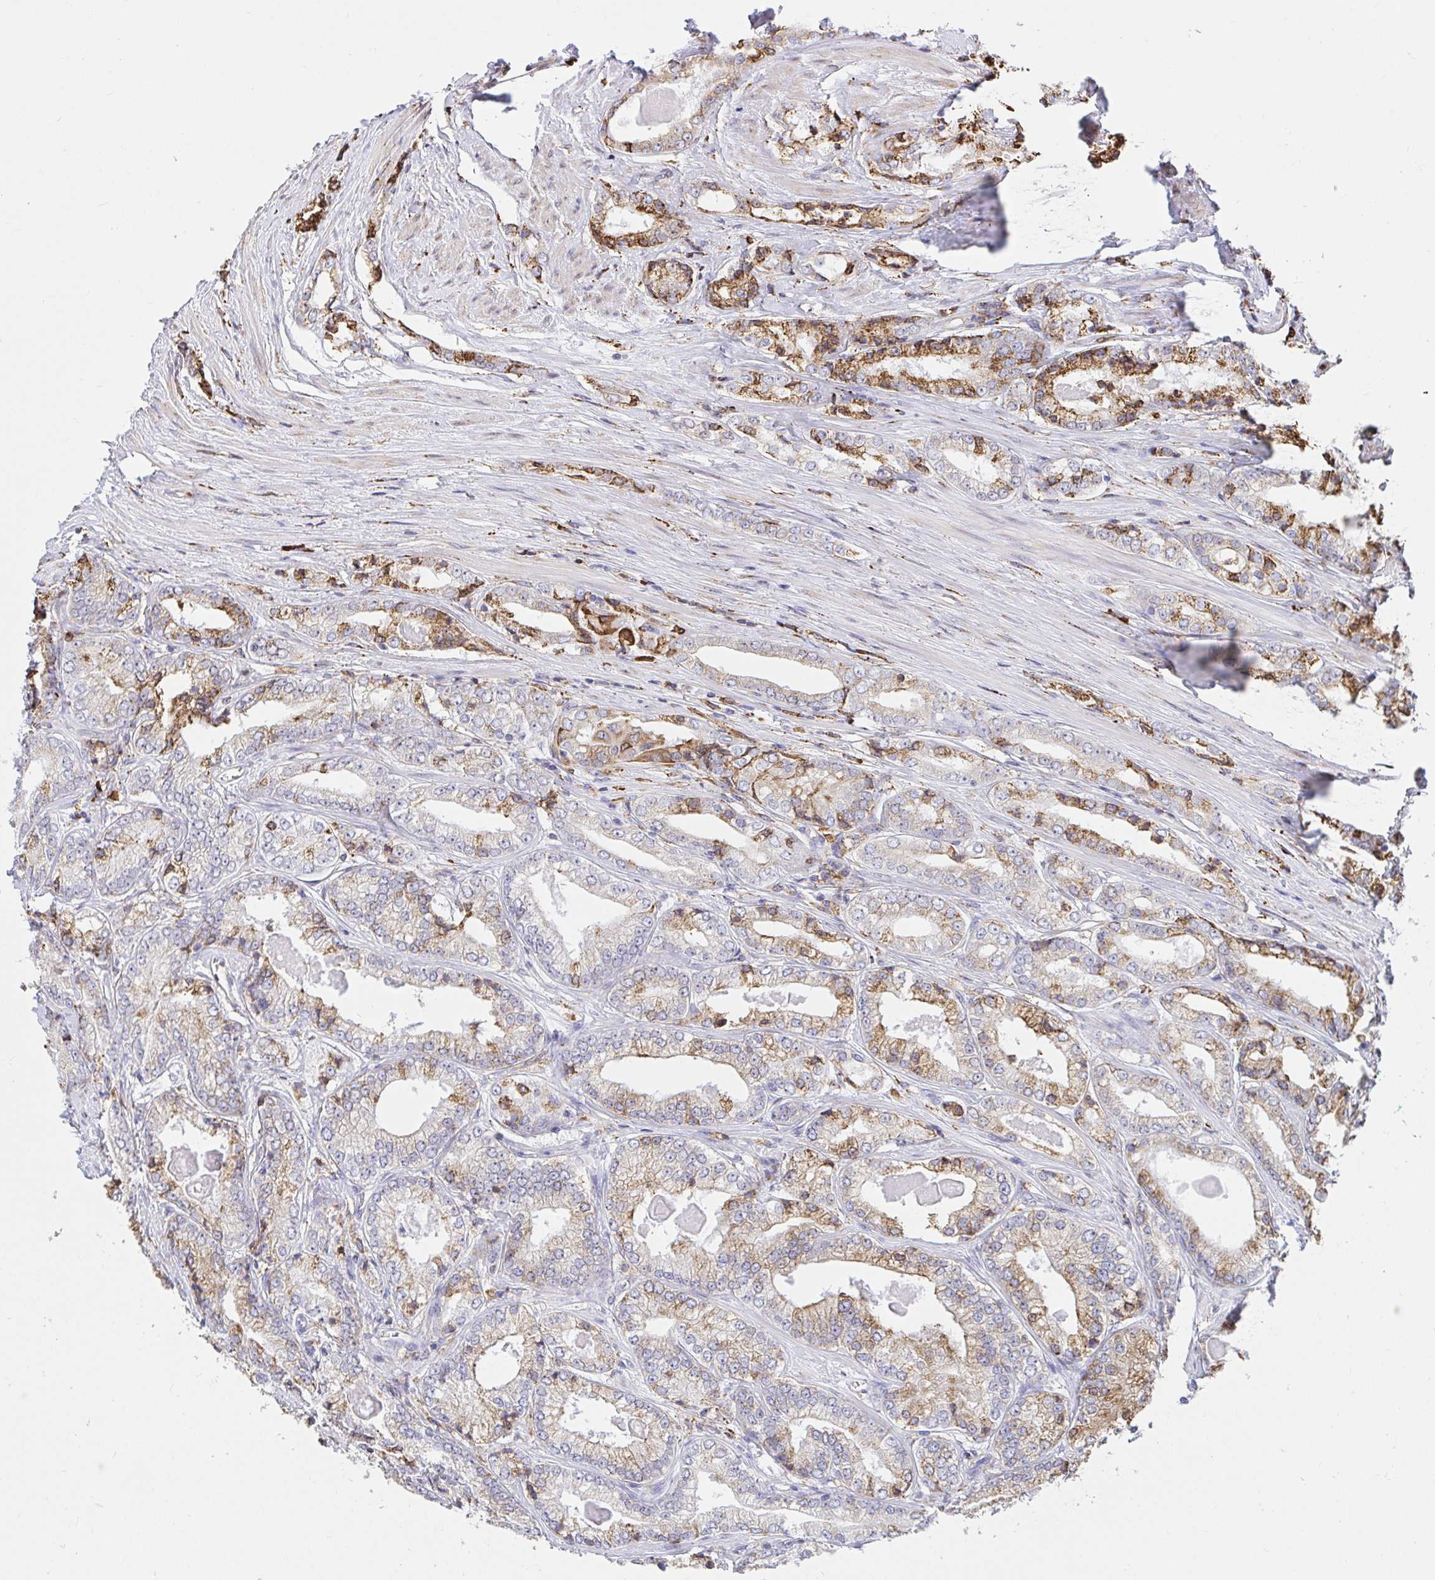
{"staining": {"intensity": "moderate", "quantity": "25%-75%", "location": "cytoplasmic/membranous"}, "tissue": "prostate cancer", "cell_type": "Tumor cells", "image_type": "cancer", "snomed": [{"axis": "morphology", "description": "Adenocarcinoma, NOS"}, {"axis": "morphology", "description": "Adenocarcinoma, Low grade"}, {"axis": "topography", "description": "Prostate"}], "caption": "Prostate cancer (adenocarcinoma) was stained to show a protein in brown. There is medium levels of moderate cytoplasmic/membranous positivity in about 25%-75% of tumor cells.", "gene": "CLGN", "patient": {"sex": "male", "age": 68}}